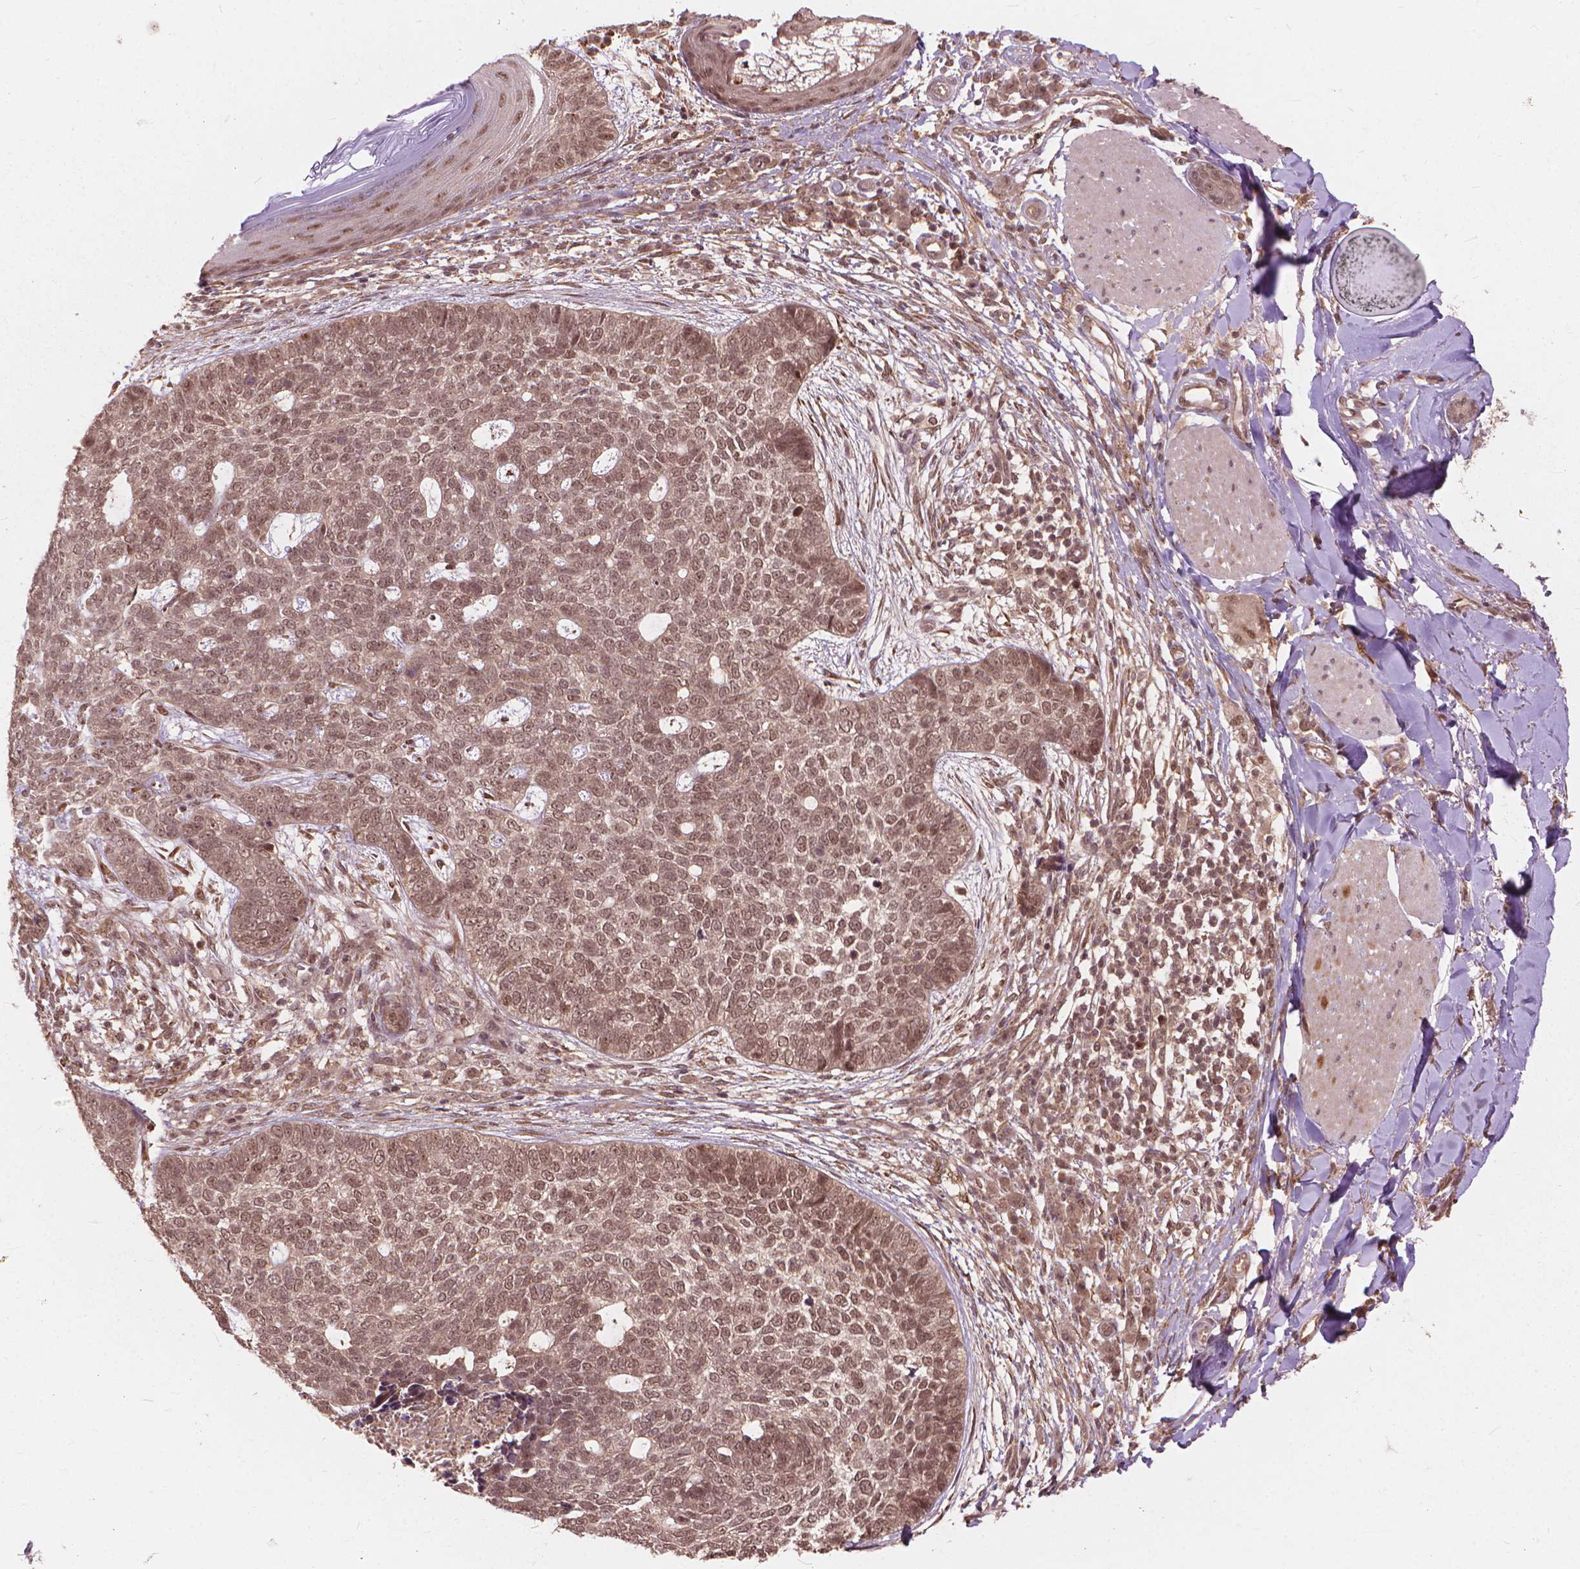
{"staining": {"intensity": "moderate", "quantity": ">75%", "location": "nuclear"}, "tissue": "skin cancer", "cell_type": "Tumor cells", "image_type": "cancer", "snomed": [{"axis": "morphology", "description": "Basal cell carcinoma"}, {"axis": "topography", "description": "Skin"}], "caption": "Protein expression analysis of skin cancer (basal cell carcinoma) displays moderate nuclear expression in about >75% of tumor cells. The protein is stained brown, and the nuclei are stained in blue (DAB IHC with brightfield microscopy, high magnification).", "gene": "SSU72", "patient": {"sex": "female", "age": 69}}